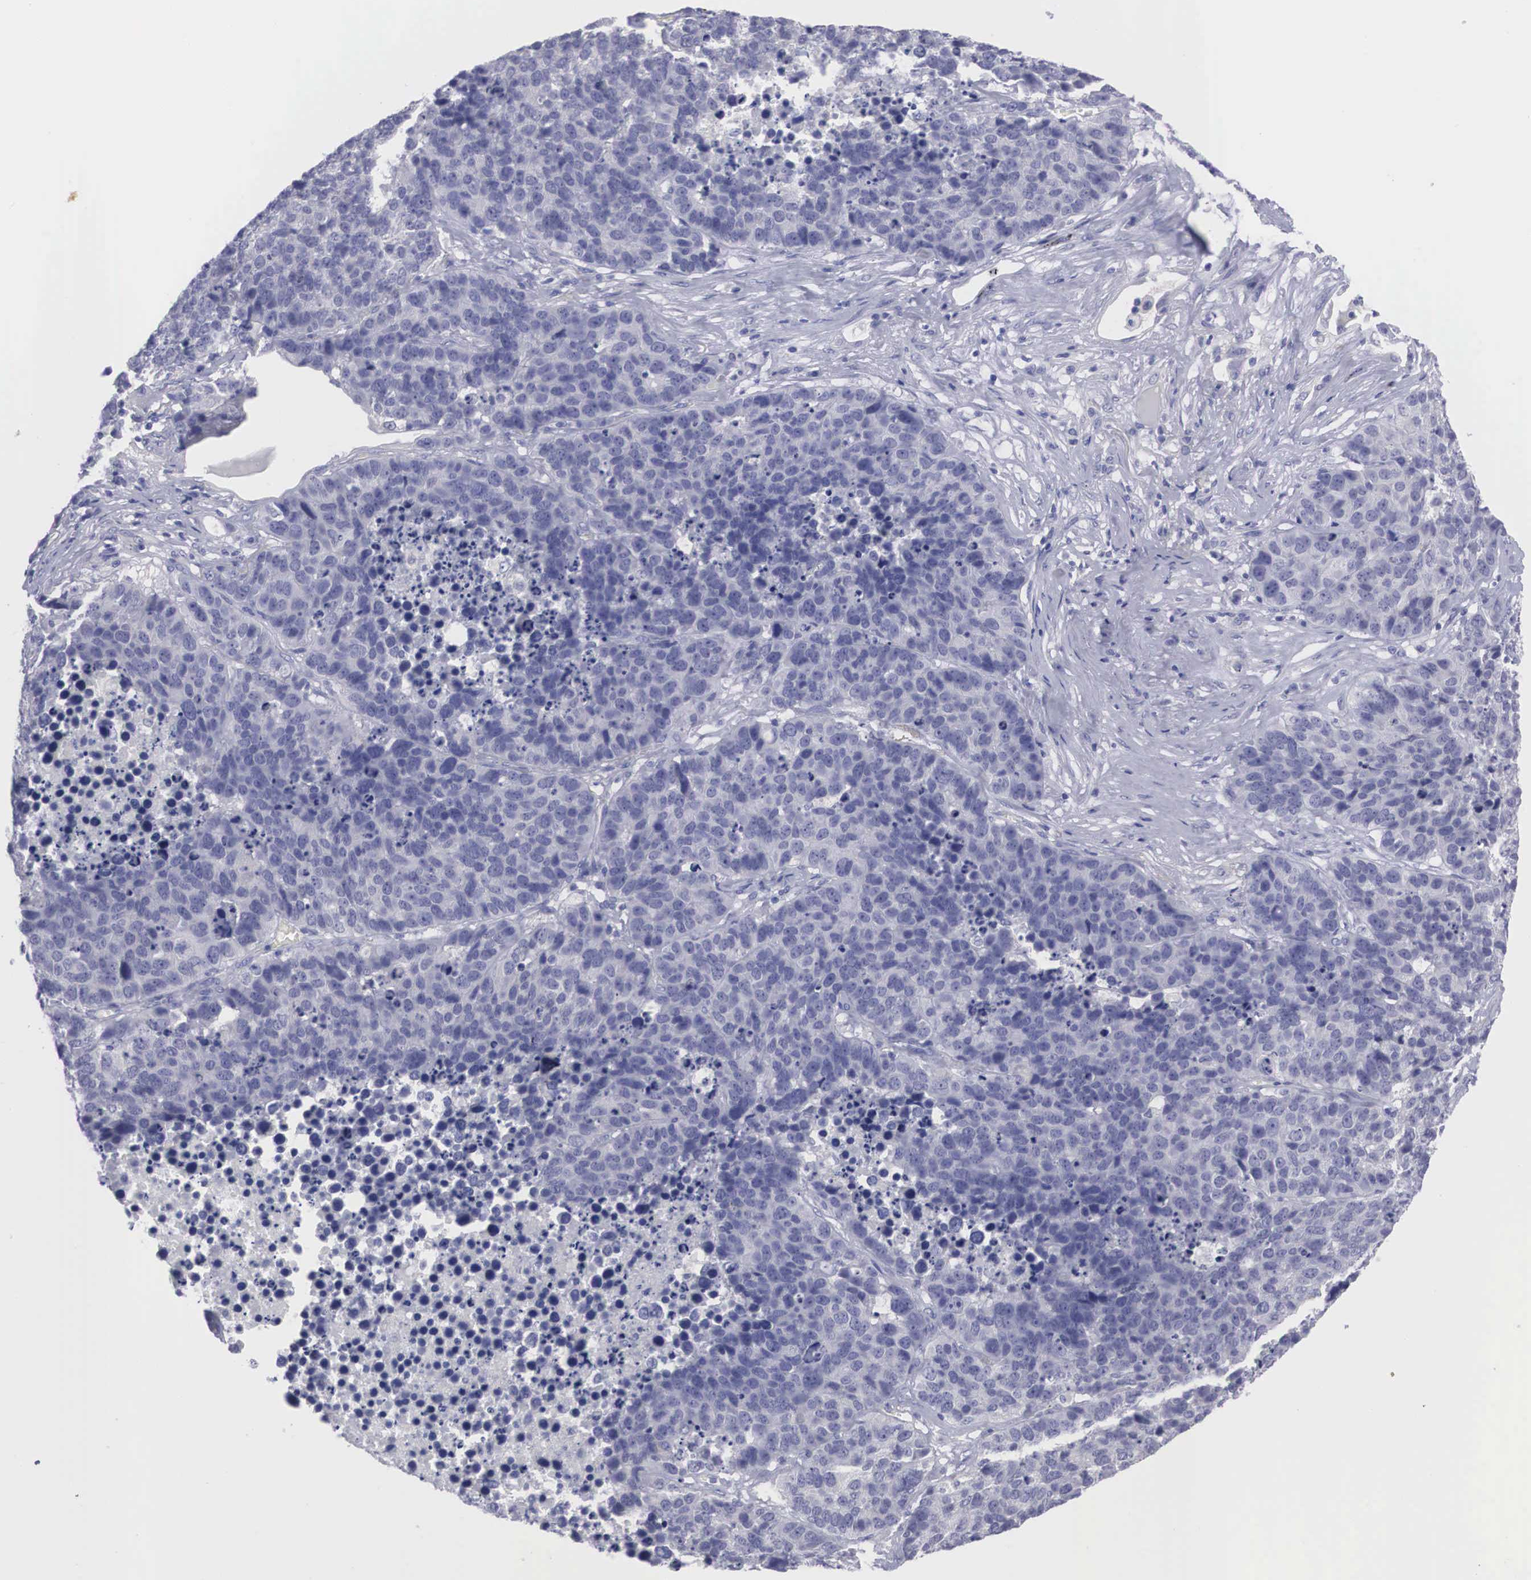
{"staining": {"intensity": "negative", "quantity": "none", "location": "none"}, "tissue": "lung cancer", "cell_type": "Tumor cells", "image_type": "cancer", "snomed": [{"axis": "morphology", "description": "Carcinoid, malignant, NOS"}, {"axis": "topography", "description": "Lung"}], "caption": "Lung cancer was stained to show a protein in brown. There is no significant expression in tumor cells.", "gene": "REPS2", "patient": {"sex": "male", "age": 60}}